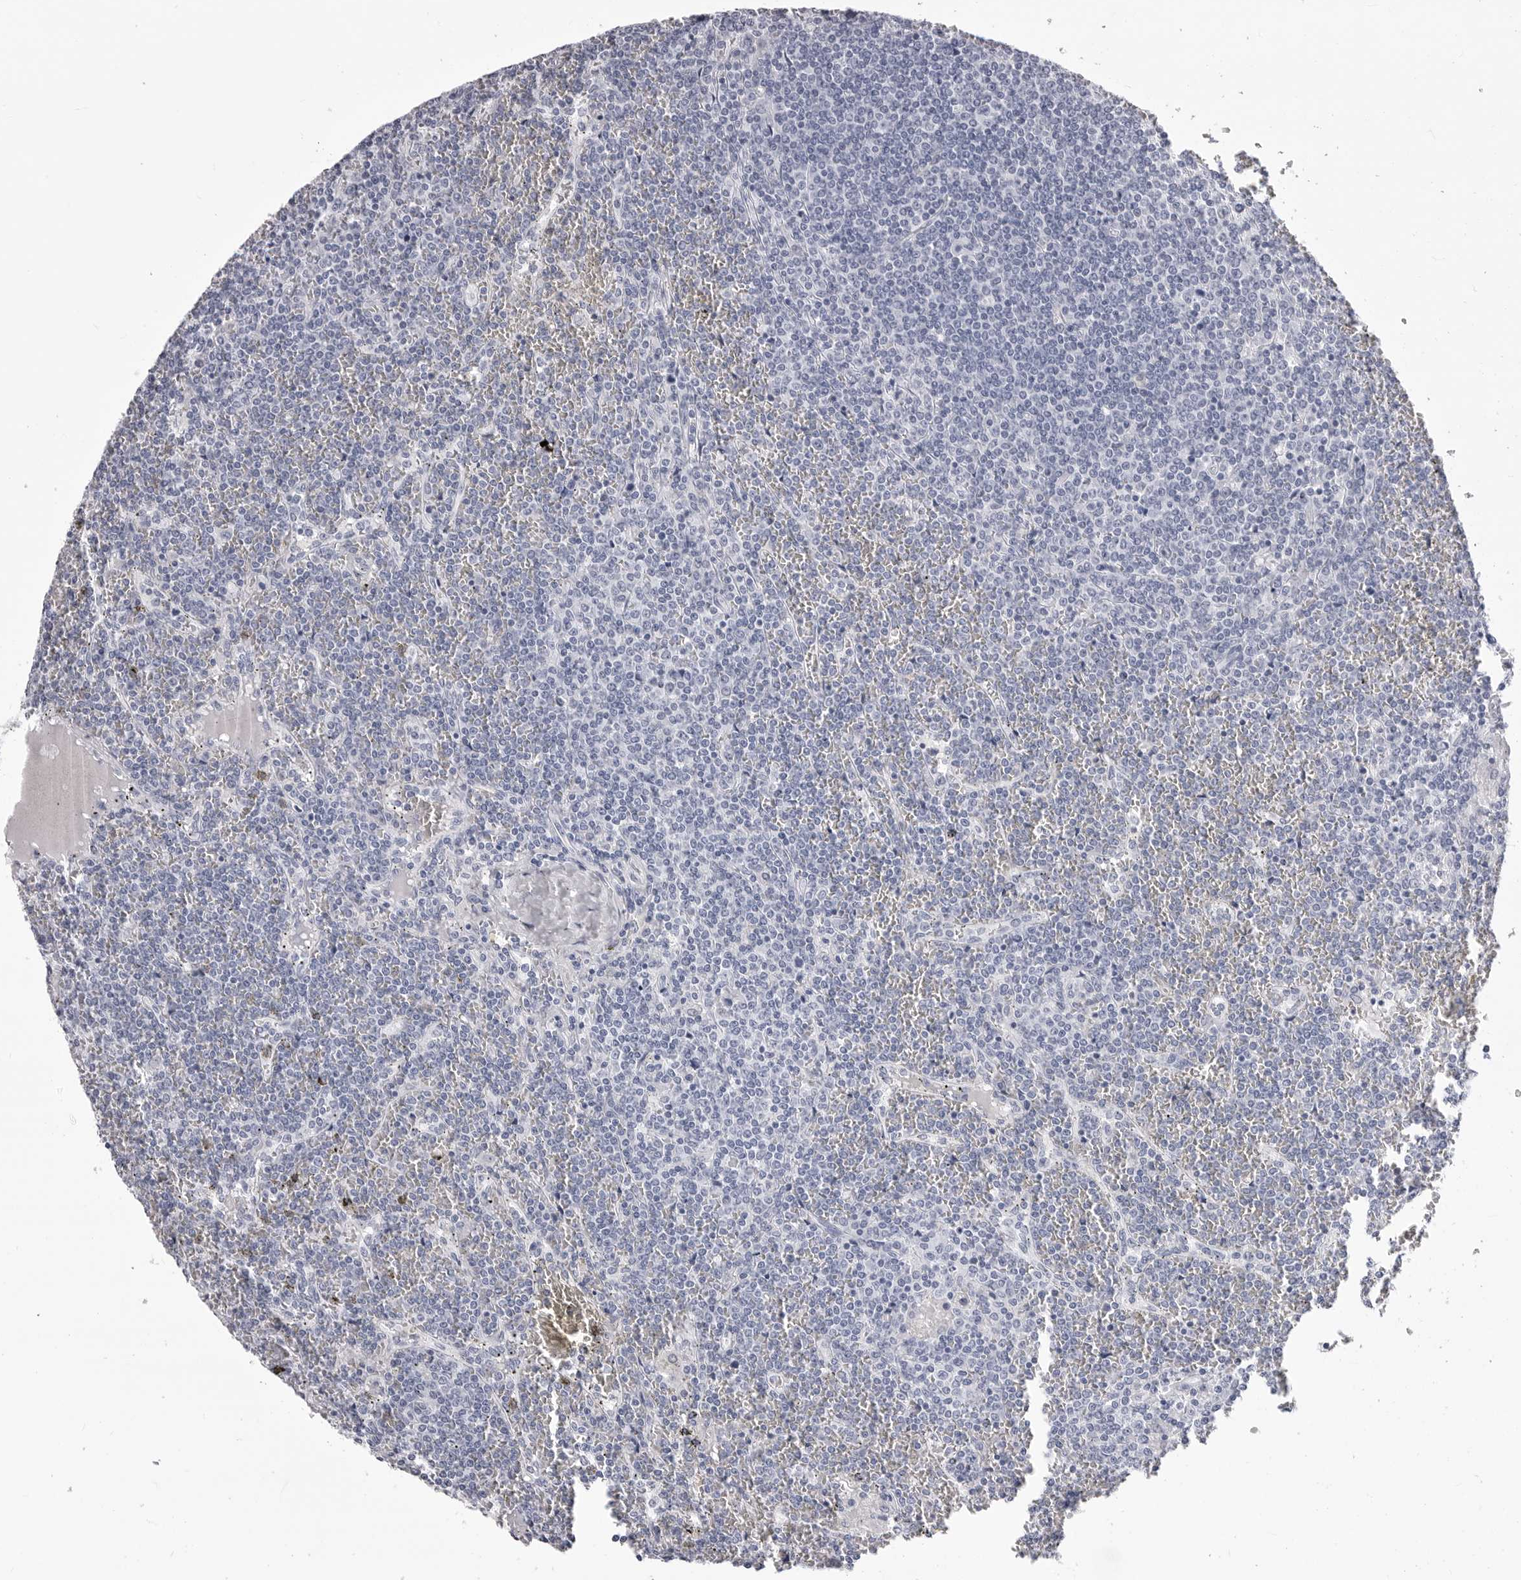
{"staining": {"intensity": "negative", "quantity": "none", "location": "none"}, "tissue": "lymphoma", "cell_type": "Tumor cells", "image_type": "cancer", "snomed": [{"axis": "morphology", "description": "Malignant lymphoma, non-Hodgkin's type, Low grade"}, {"axis": "topography", "description": "Spleen"}], "caption": "Immunohistochemistry micrograph of neoplastic tissue: human malignant lymphoma, non-Hodgkin's type (low-grade) stained with DAB shows no significant protein expression in tumor cells.", "gene": "LGALS4", "patient": {"sex": "female", "age": 19}}